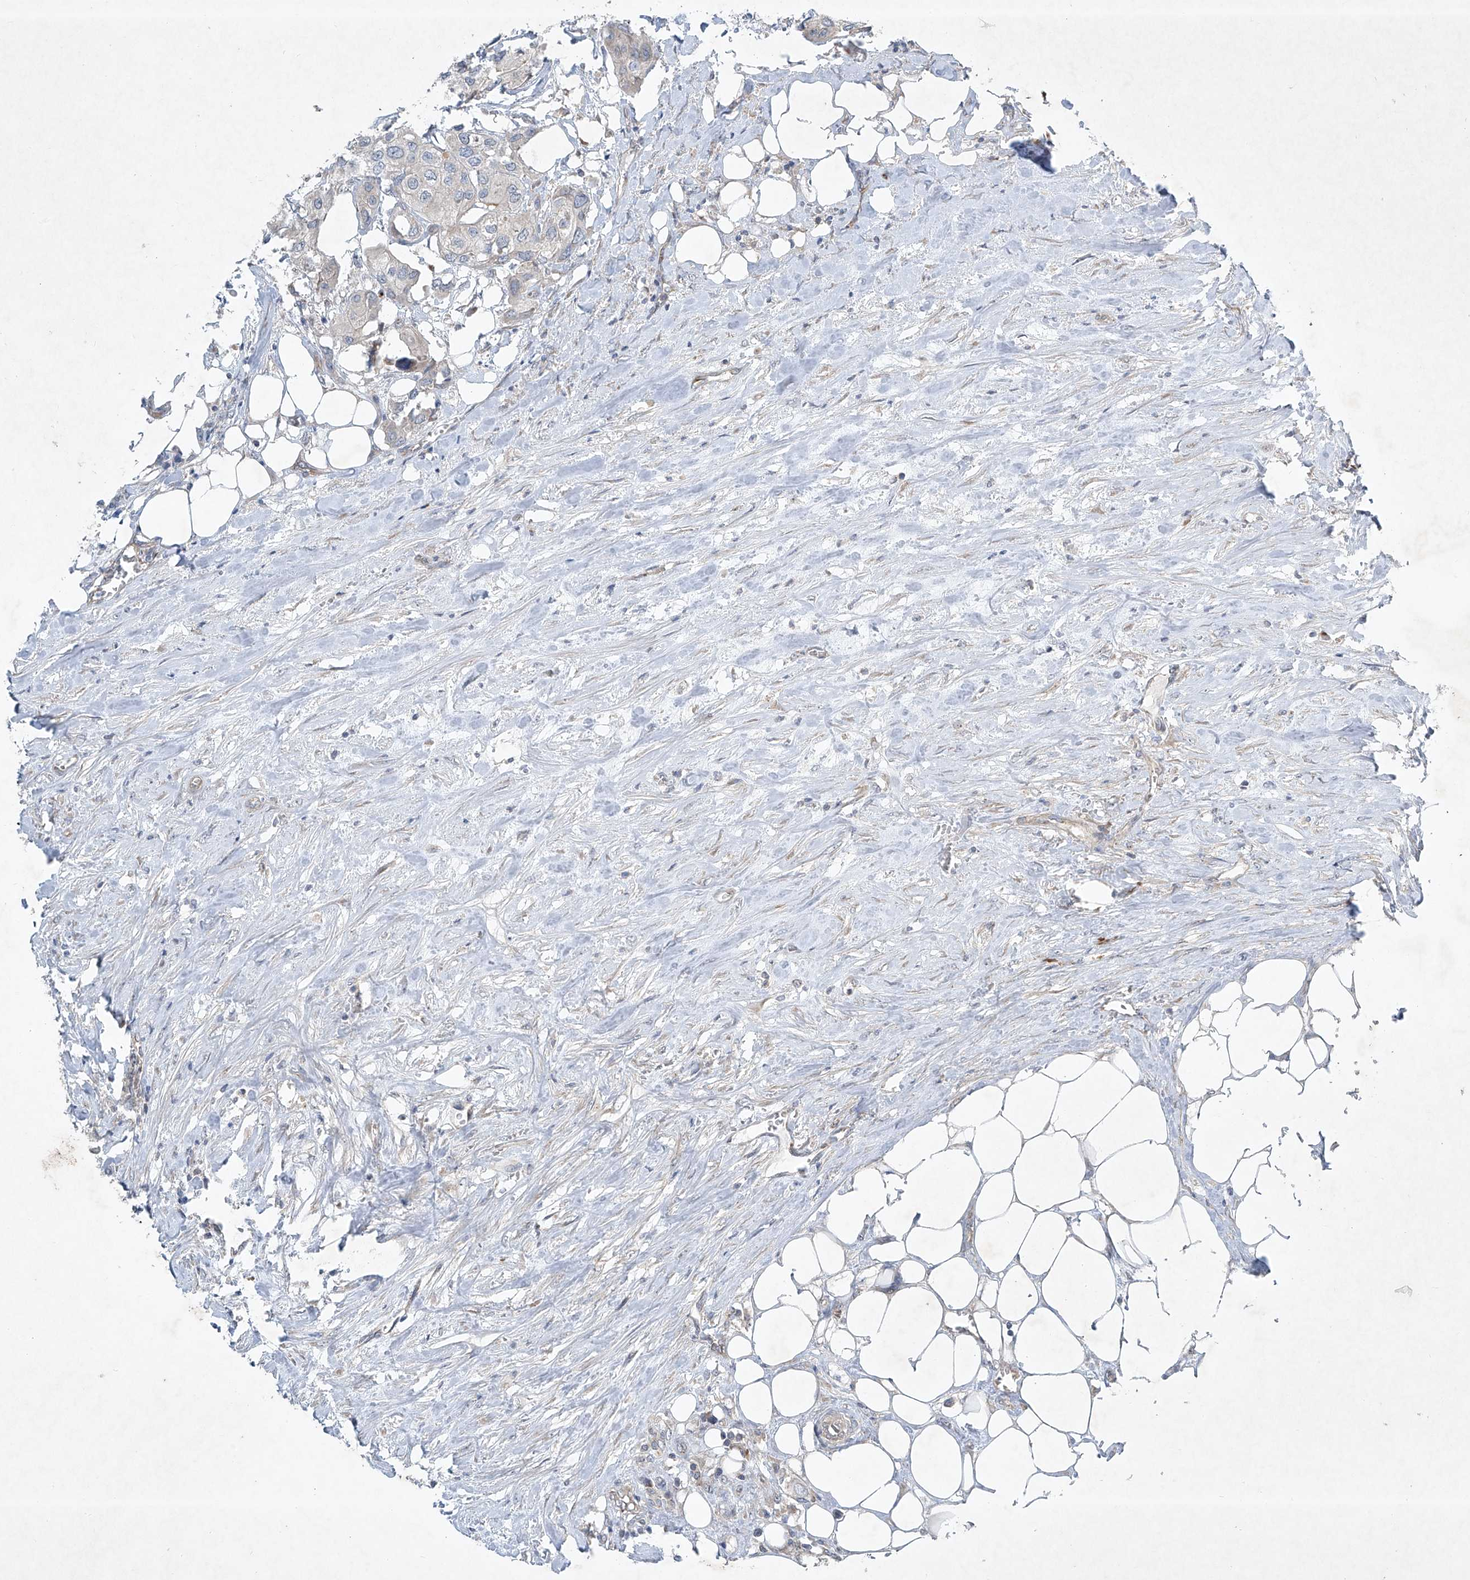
{"staining": {"intensity": "weak", "quantity": "<25%", "location": "cytoplasmic/membranous"}, "tissue": "urothelial cancer", "cell_type": "Tumor cells", "image_type": "cancer", "snomed": [{"axis": "morphology", "description": "Urothelial carcinoma, High grade"}, {"axis": "topography", "description": "Urinary bladder"}], "caption": "Image shows no protein staining in tumor cells of urothelial carcinoma (high-grade) tissue.", "gene": "TJAP1", "patient": {"sex": "male", "age": 64}}